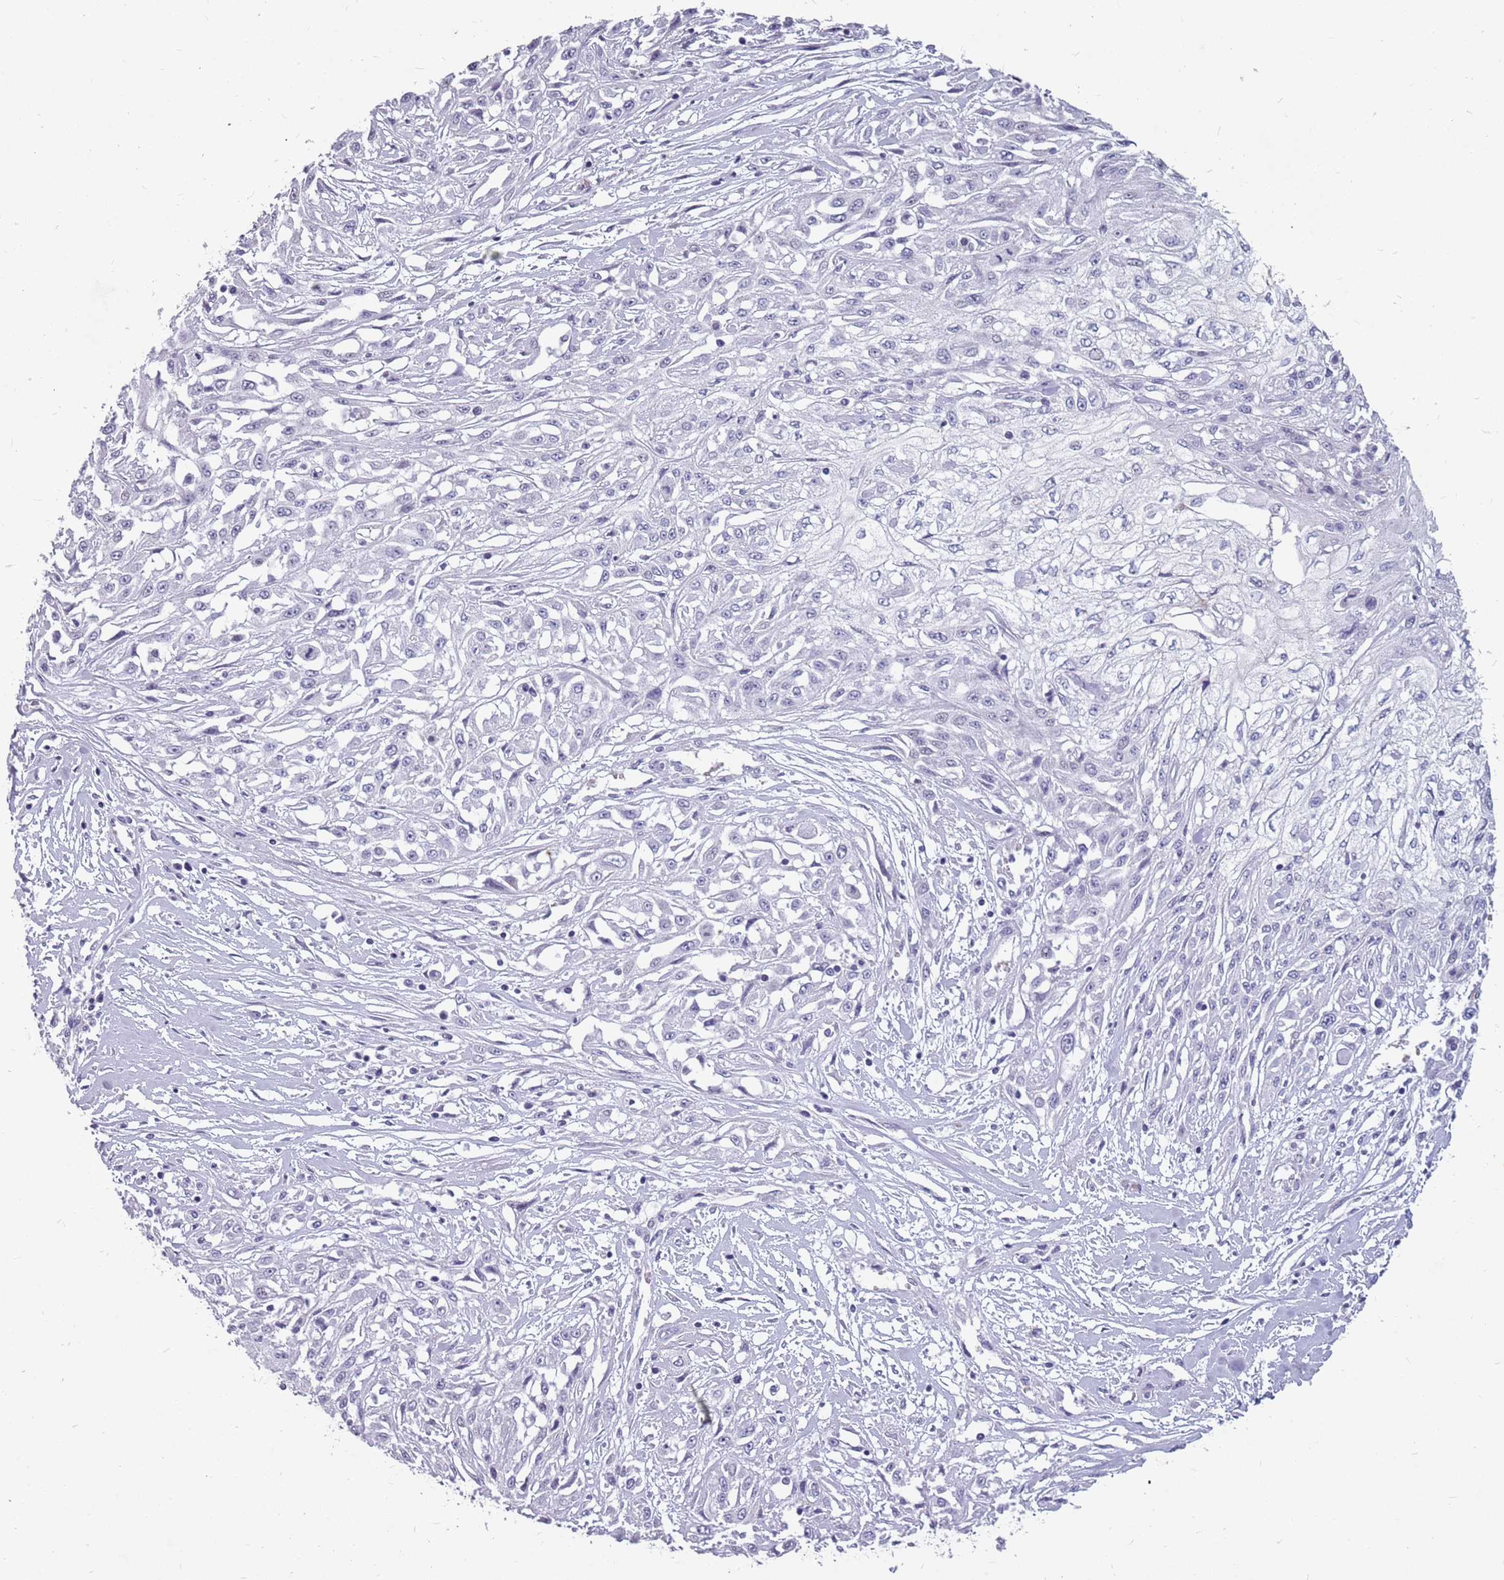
{"staining": {"intensity": "negative", "quantity": "none", "location": "none"}, "tissue": "skin cancer", "cell_type": "Tumor cells", "image_type": "cancer", "snomed": [{"axis": "morphology", "description": "Squamous cell carcinoma, NOS"}, {"axis": "morphology", "description": "Squamous cell carcinoma, metastatic, NOS"}, {"axis": "topography", "description": "Skin"}, {"axis": "topography", "description": "Lymph node"}], "caption": "This photomicrograph is of skin cancer stained with IHC to label a protein in brown with the nuclei are counter-stained blue. There is no positivity in tumor cells.", "gene": "NEK6", "patient": {"sex": "male", "age": 75}}